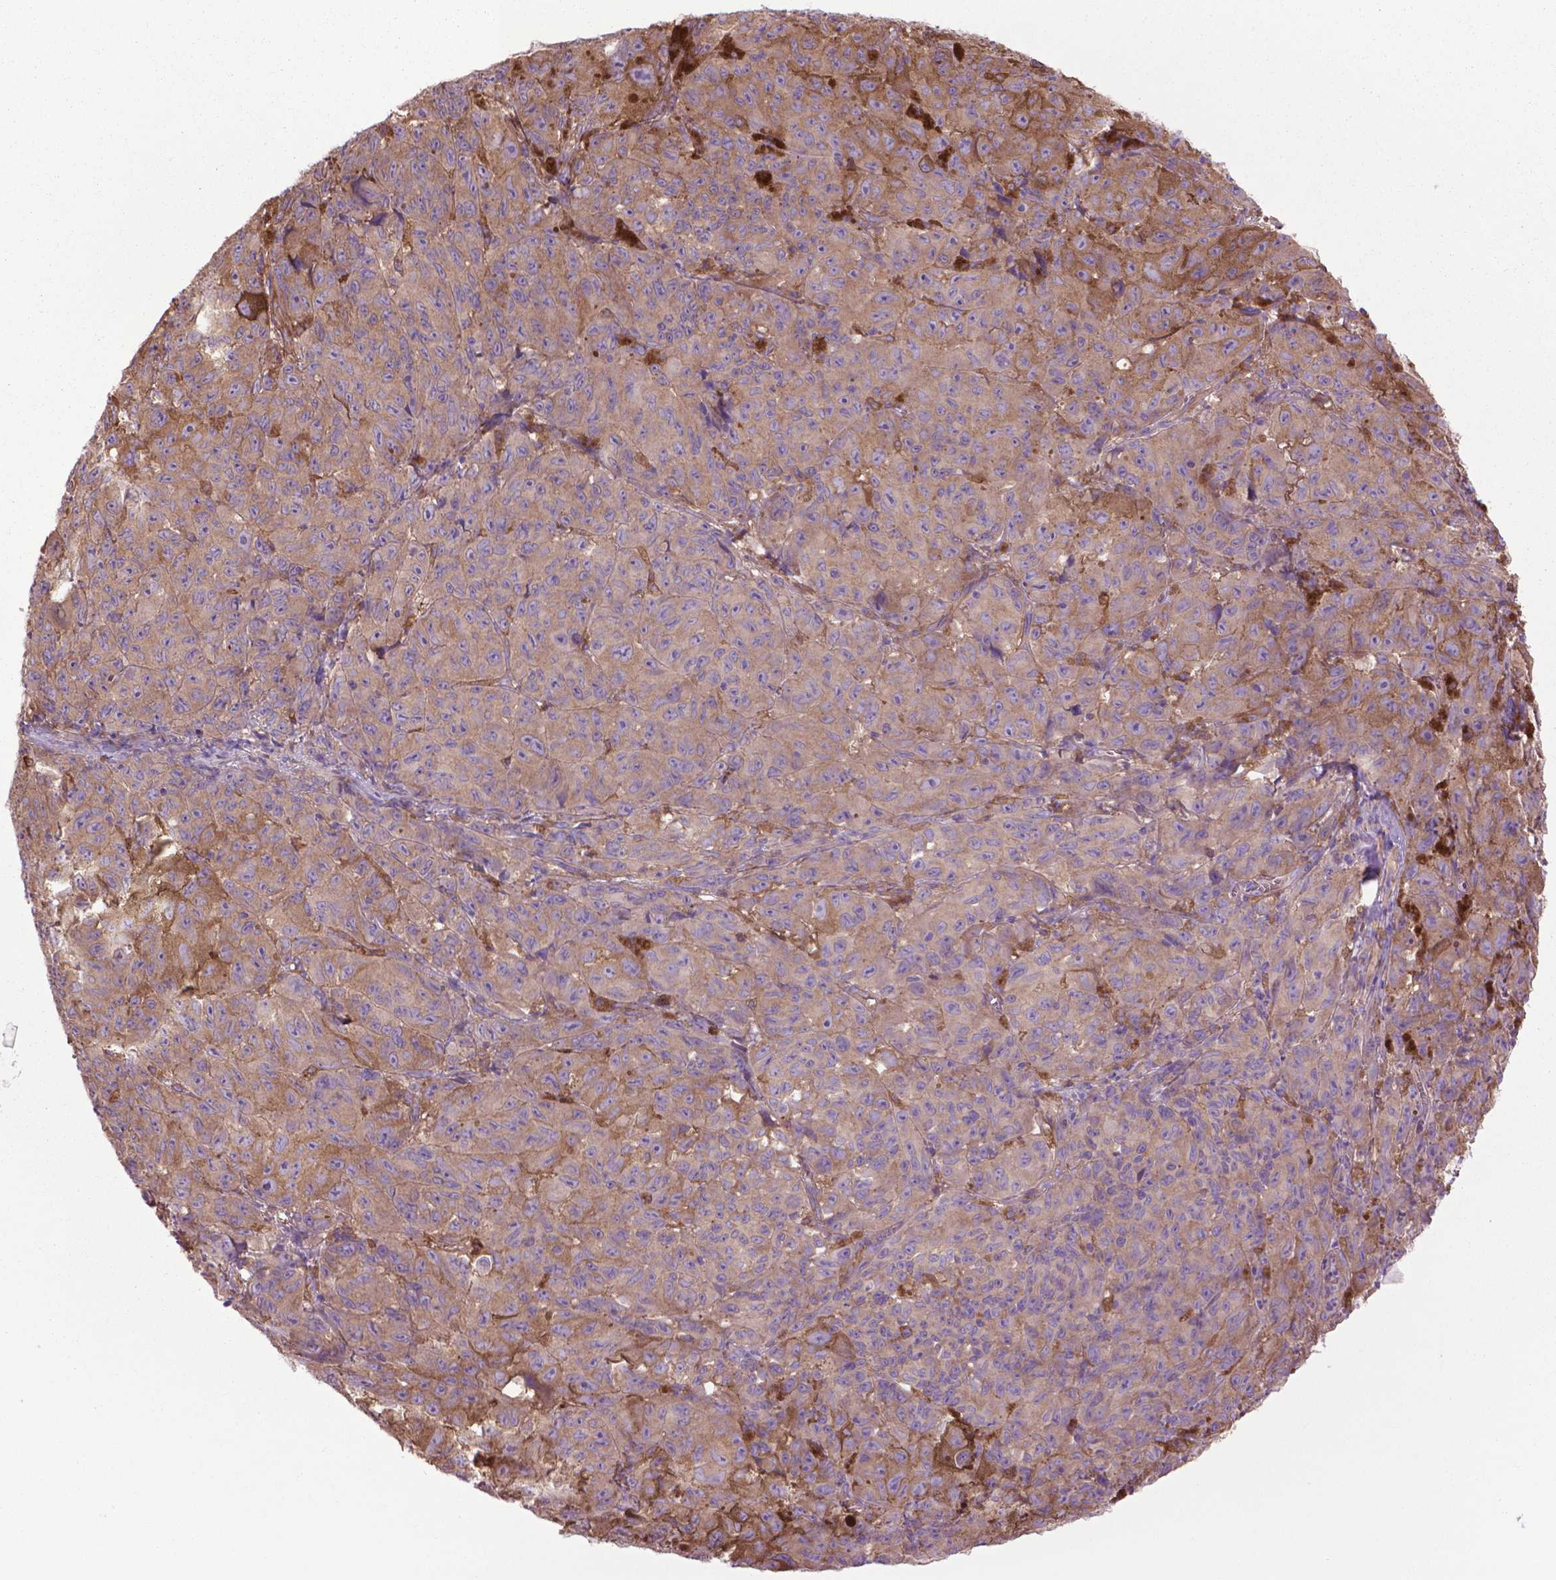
{"staining": {"intensity": "weak", "quantity": "25%-75%", "location": "cytoplasmic/membranous"}, "tissue": "melanoma", "cell_type": "Tumor cells", "image_type": "cancer", "snomed": [{"axis": "morphology", "description": "Malignant melanoma, NOS"}, {"axis": "topography", "description": "Vulva, labia, clitoris and Bartholin´s gland, NO"}], "caption": "Tumor cells display weak cytoplasmic/membranous staining in approximately 25%-75% of cells in malignant melanoma.", "gene": "CORO1B", "patient": {"sex": "female", "age": 75}}